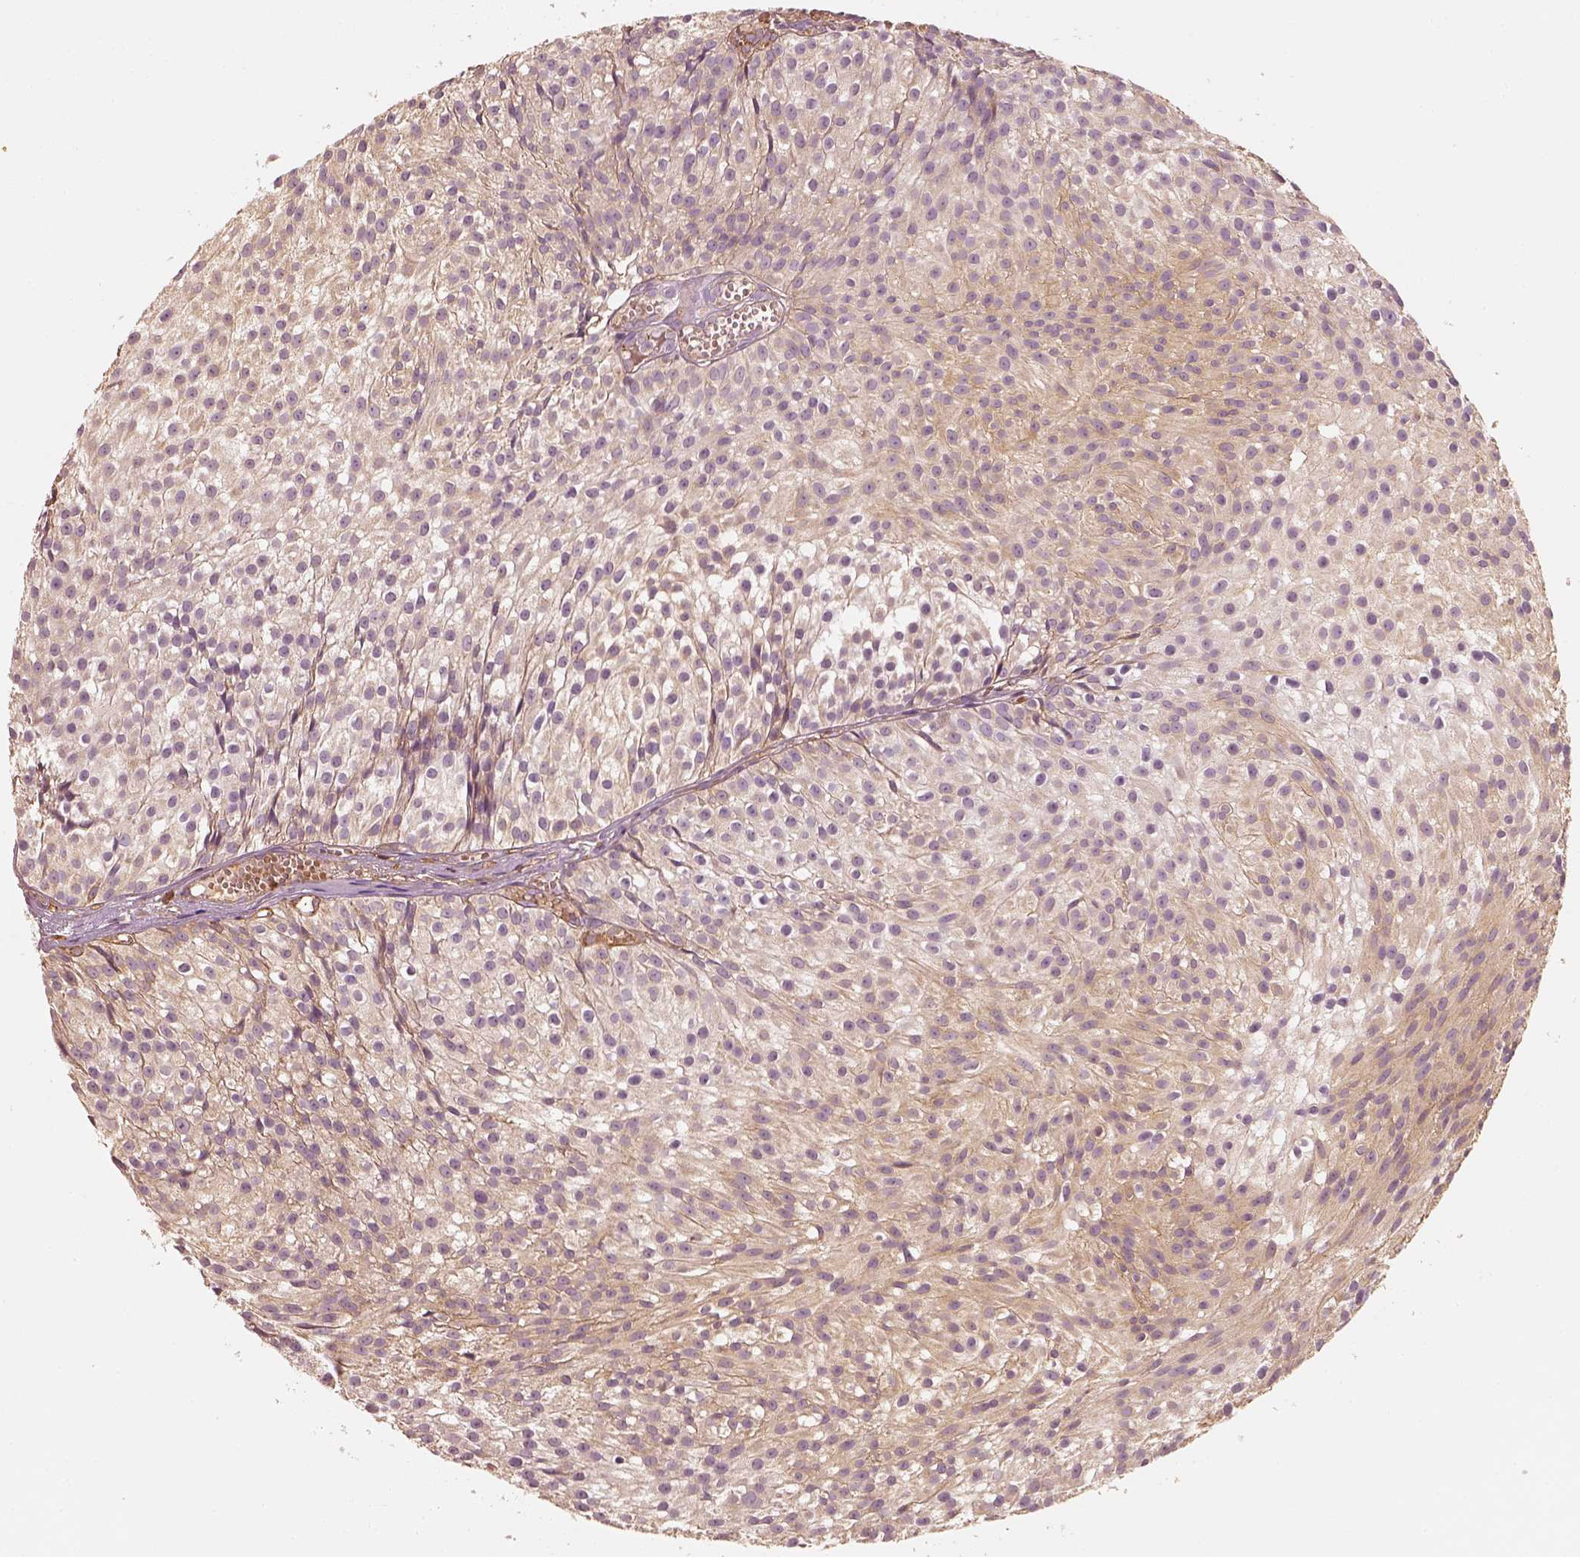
{"staining": {"intensity": "moderate", "quantity": "25%-75%", "location": "cytoplasmic/membranous"}, "tissue": "urothelial cancer", "cell_type": "Tumor cells", "image_type": "cancer", "snomed": [{"axis": "morphology", "description": "Urothelial carcinoma, Low grade"}, {"axis": "topography", "description": "Urinary bladder"}], "caption": "Urothelial cancer was stained to show a protein in brown. There is medium levels of moderate cytoplasmic/membranous expression in approximately 25%-75% of tumor cells.", "gene": "FSCN1", "patient": {"sex": "male", "age": 63}}